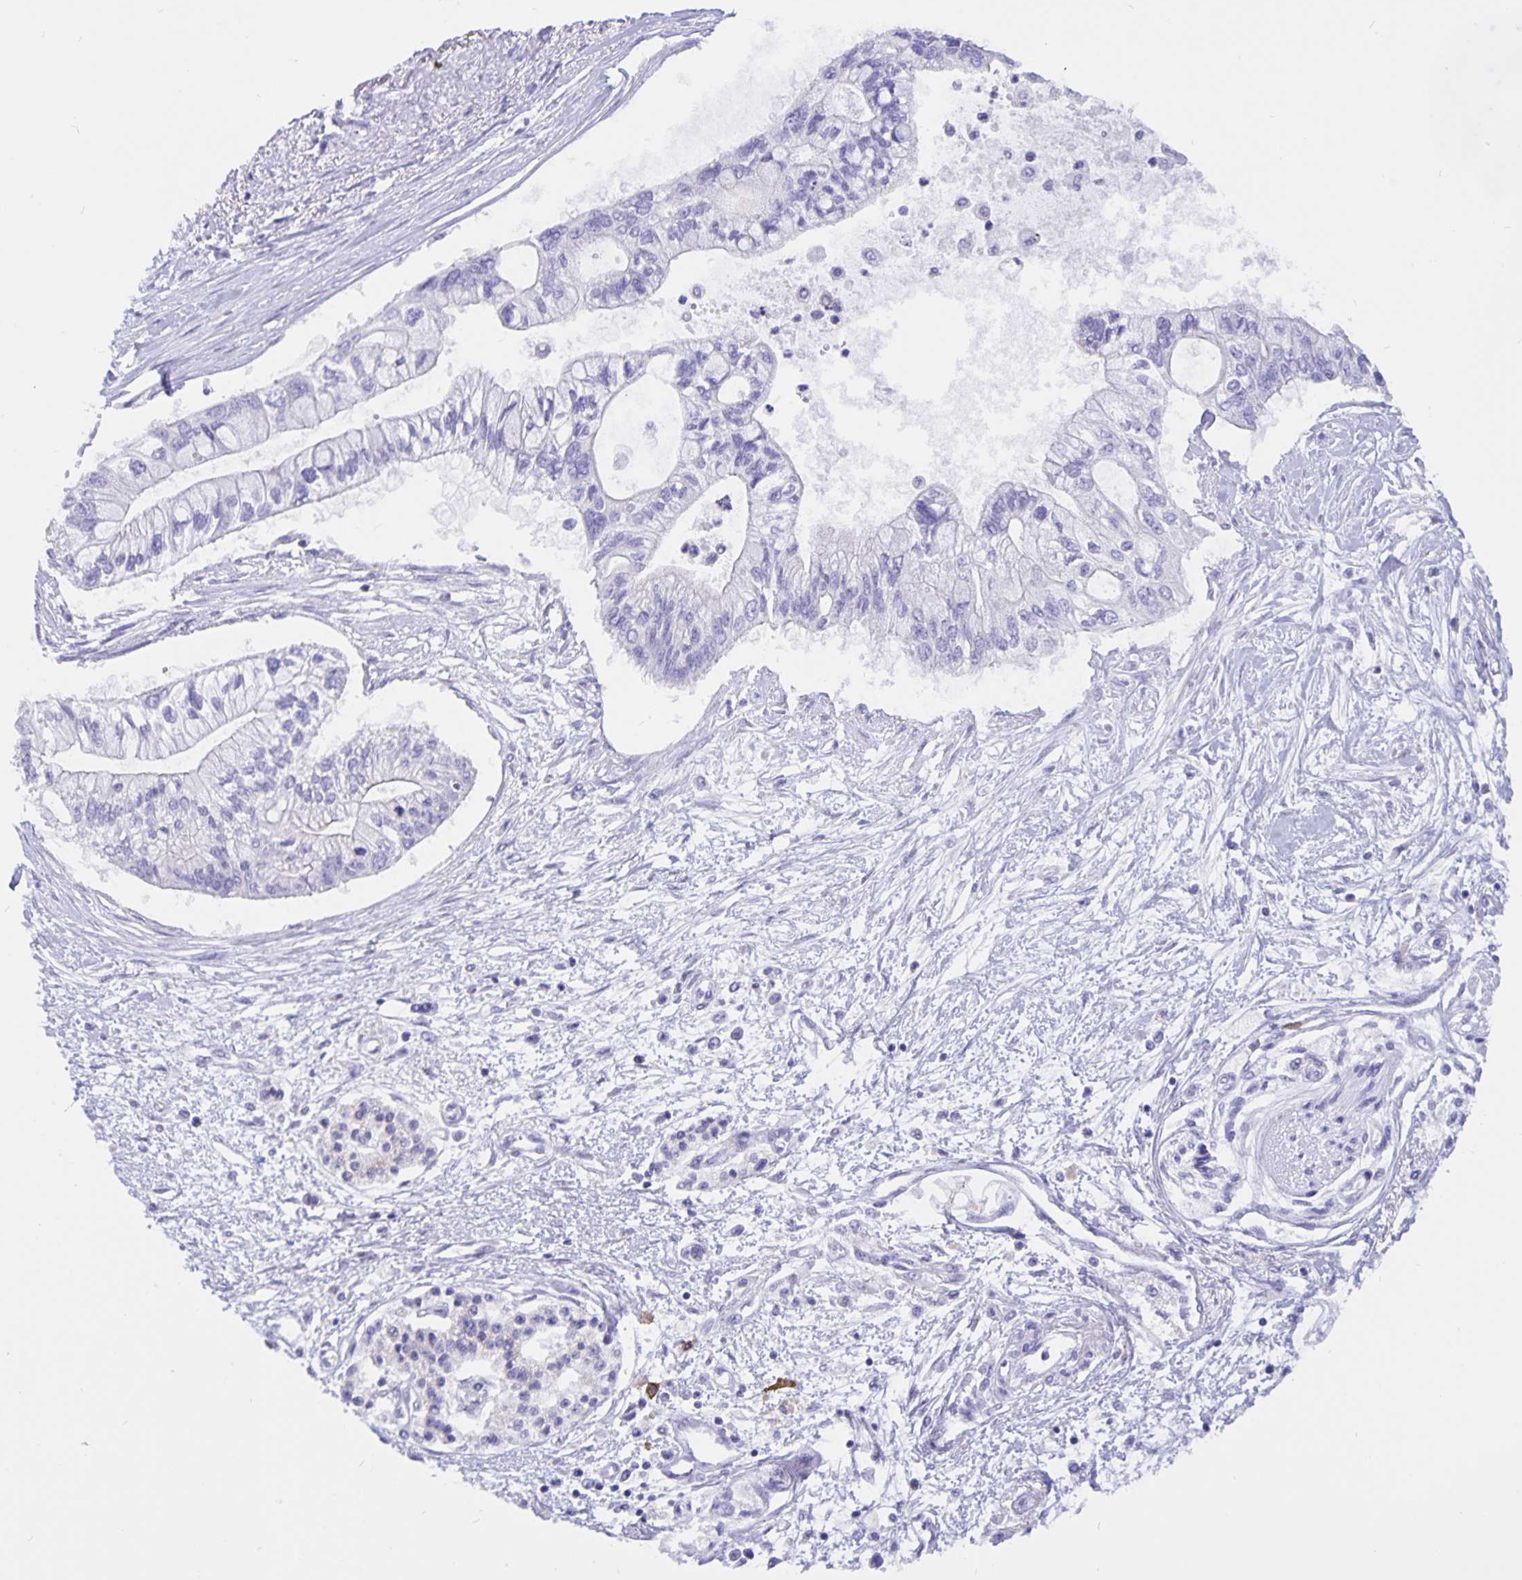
{"staining": {"intensity": "negative", "quantity": "none", "location": "none"}, "tissue": "pancreatic cancer", "cell_type": "Tumor cells", "image_type": "cancer", "snomed": [{"axis": "morphology", "description": "Adenocarcinoma, NOS"}, {"axis": "topography", "description": "Pancreas"}], "caption": "Immunohistochemistry histopathology image of neoplastic tissue: pancreatic cancer stained with DAB reveals no significant protein expression in tumor cells.", "gene": "ERMN", "patient": {"sex": "female", "age": 77}}